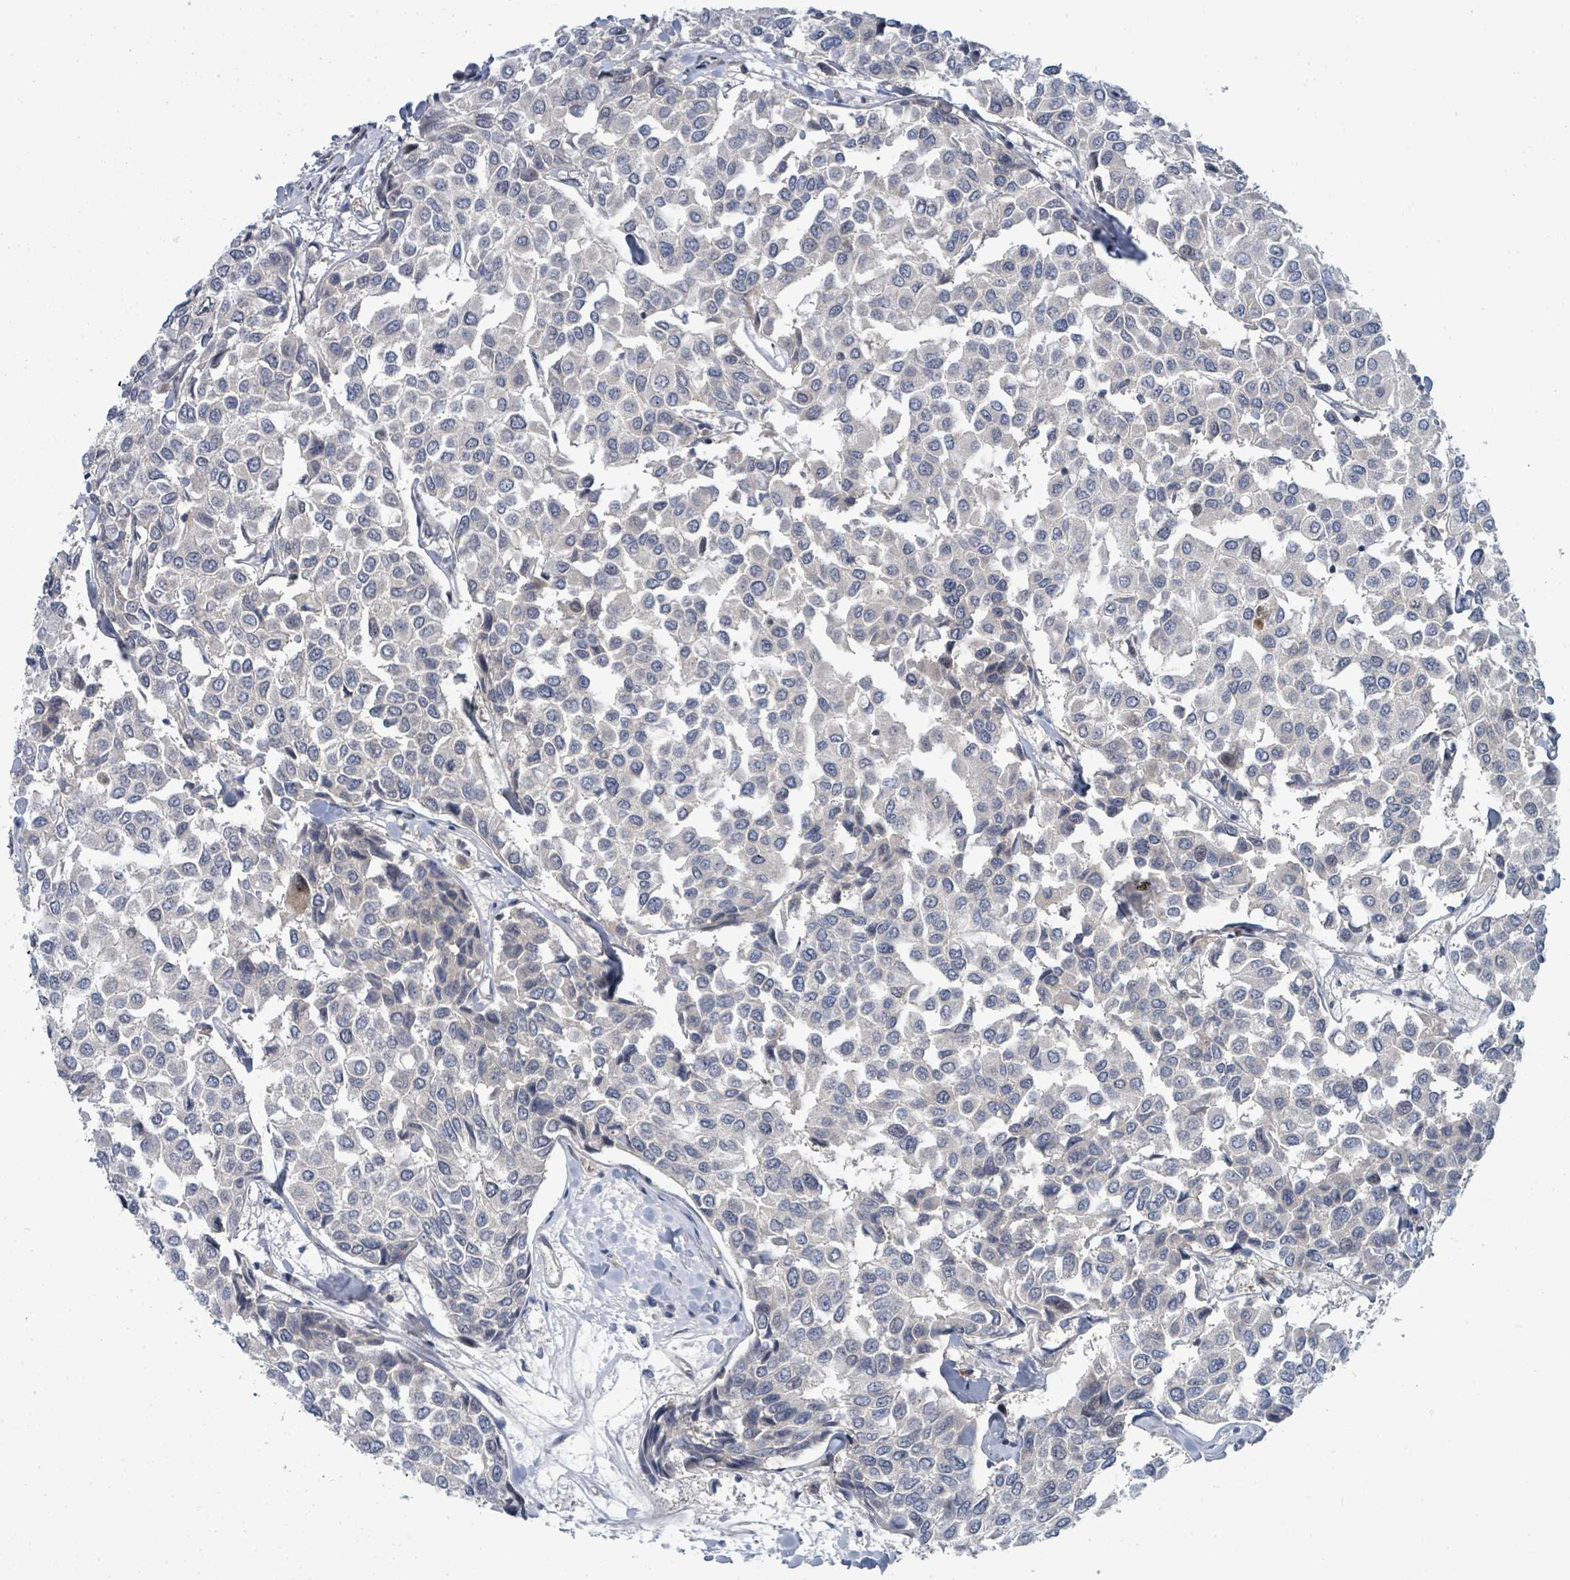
{"staining": {"intensity": "negative", "quantity": "none", "location": "none"}, "tissue": "breast cancer", "cell_type": "Tumor cells", "image_type": "cancer", "snomed": [{"axis": "morphology", "description": "Duct carcinoma"}, {"axis": "topography", "description": "Breast"}], "caption": "Immunohistochemistry of breast cancer (intraductal carcinoma) reveals no expression in tumor cells. (DAB IHC with hematoxylin counter stain).", "gene": "SUMO4", "patient": {"sex": "female", "age": 55}}